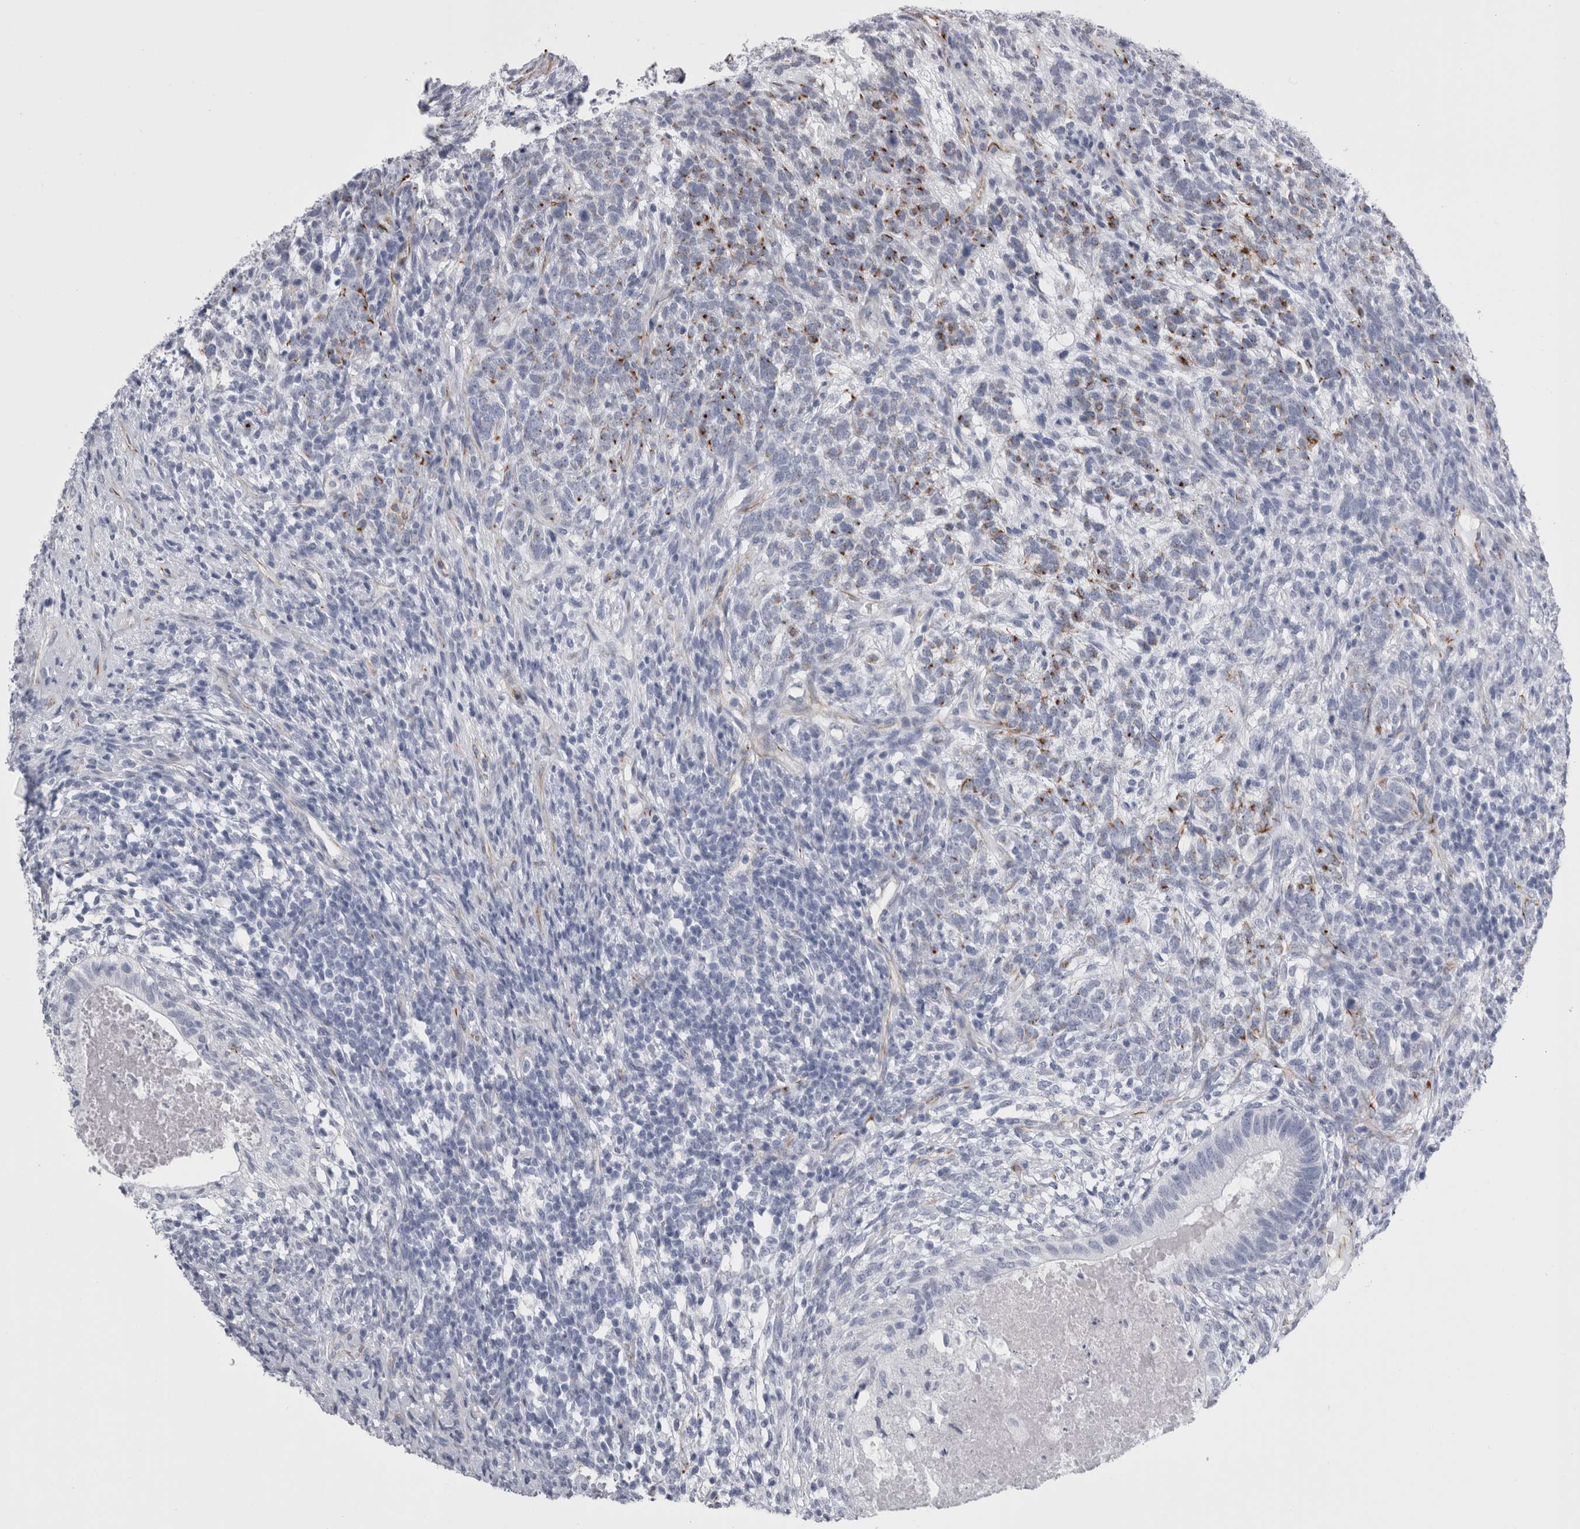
{"staining": {"intensity": "moderate", "quantity": "<25%", "location": "cytoplasmic/membranous"}, "tissue": "testis cancer", "cell_type": "Tumor cells", "image_type": "cancer", "snomed": [{"axis": "morphology", "description": "Seminoma, NOS"}, {"axis": "morphology", "description": "Carcinoma, Embryonal, NOS"}, {"axis": "topography", "description": "Testis"}], "caption": "Immunohistochemistry (IHC) (DAB) staining of human seminoma (testis) demonstrates moderate cytoplasmic/membranous protein staining in about <25% of tumor cells. (DAB (3,3'-diaminobenzidine) IHC with brightfield microscopy, high magnification).", "gene": "VWDE", "patient": {"sex": "male", "age": 28}}